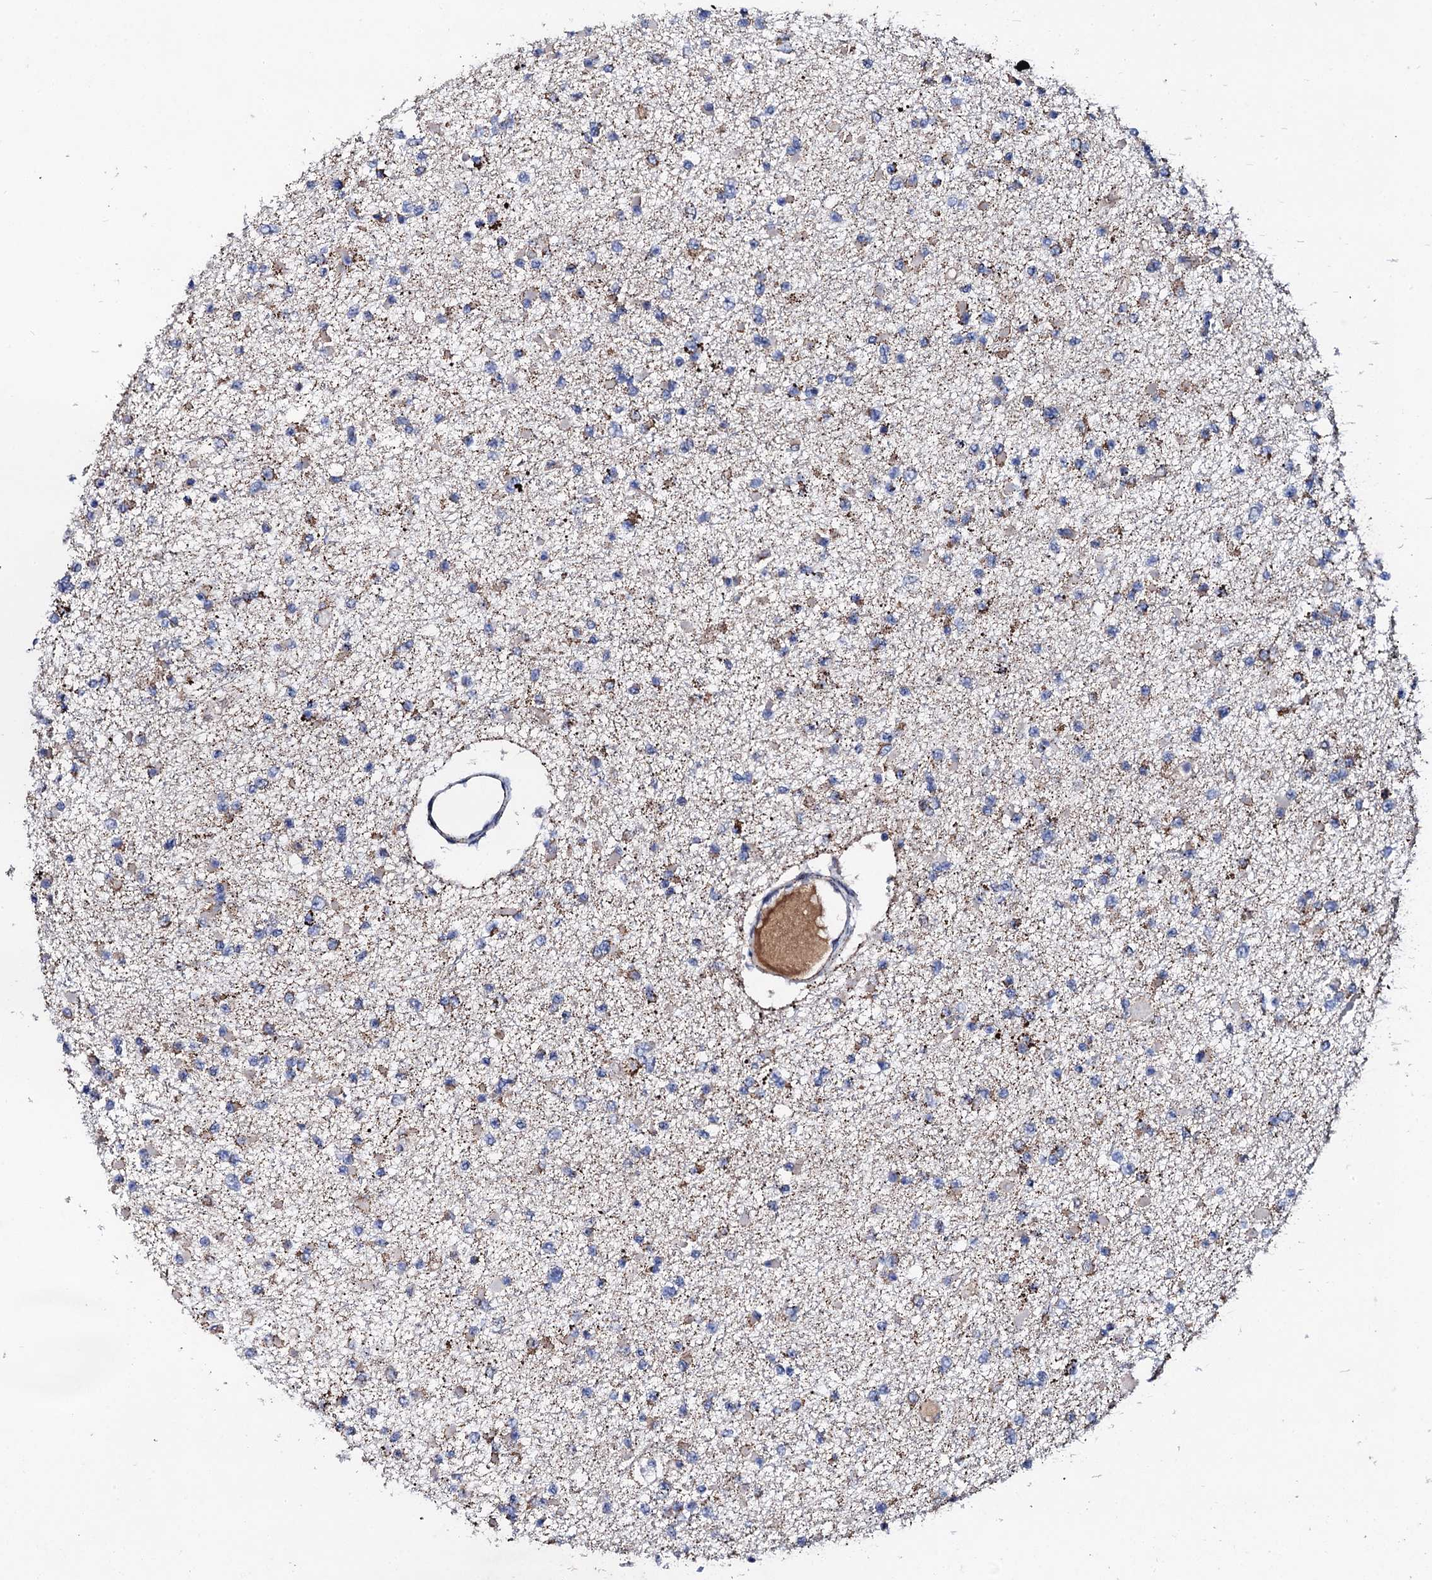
{"staining": {"intensity": "strong", "quantity": "<25%", "location": "cytoplasmic/membranous"}, "tissue": "glioma", "cell_type": "Tumor cells", "image_type": "cancer", "snomed": [{"axis": "morphology", "description": "Glioma, malignant, Low grade"}, {"axis": "topography", "description": "Brain"}], "caption": "Low-grade glioma (malignant) stained with DAB (3,3'-diaminobenzidine) immunohistochemistry (IHC) reveals medium levels of strong cytoplasmic/membranous staining in about <25% of tumor cells.", "gene": "DBX1", "patient": {"sex": "female", "age": 22}}